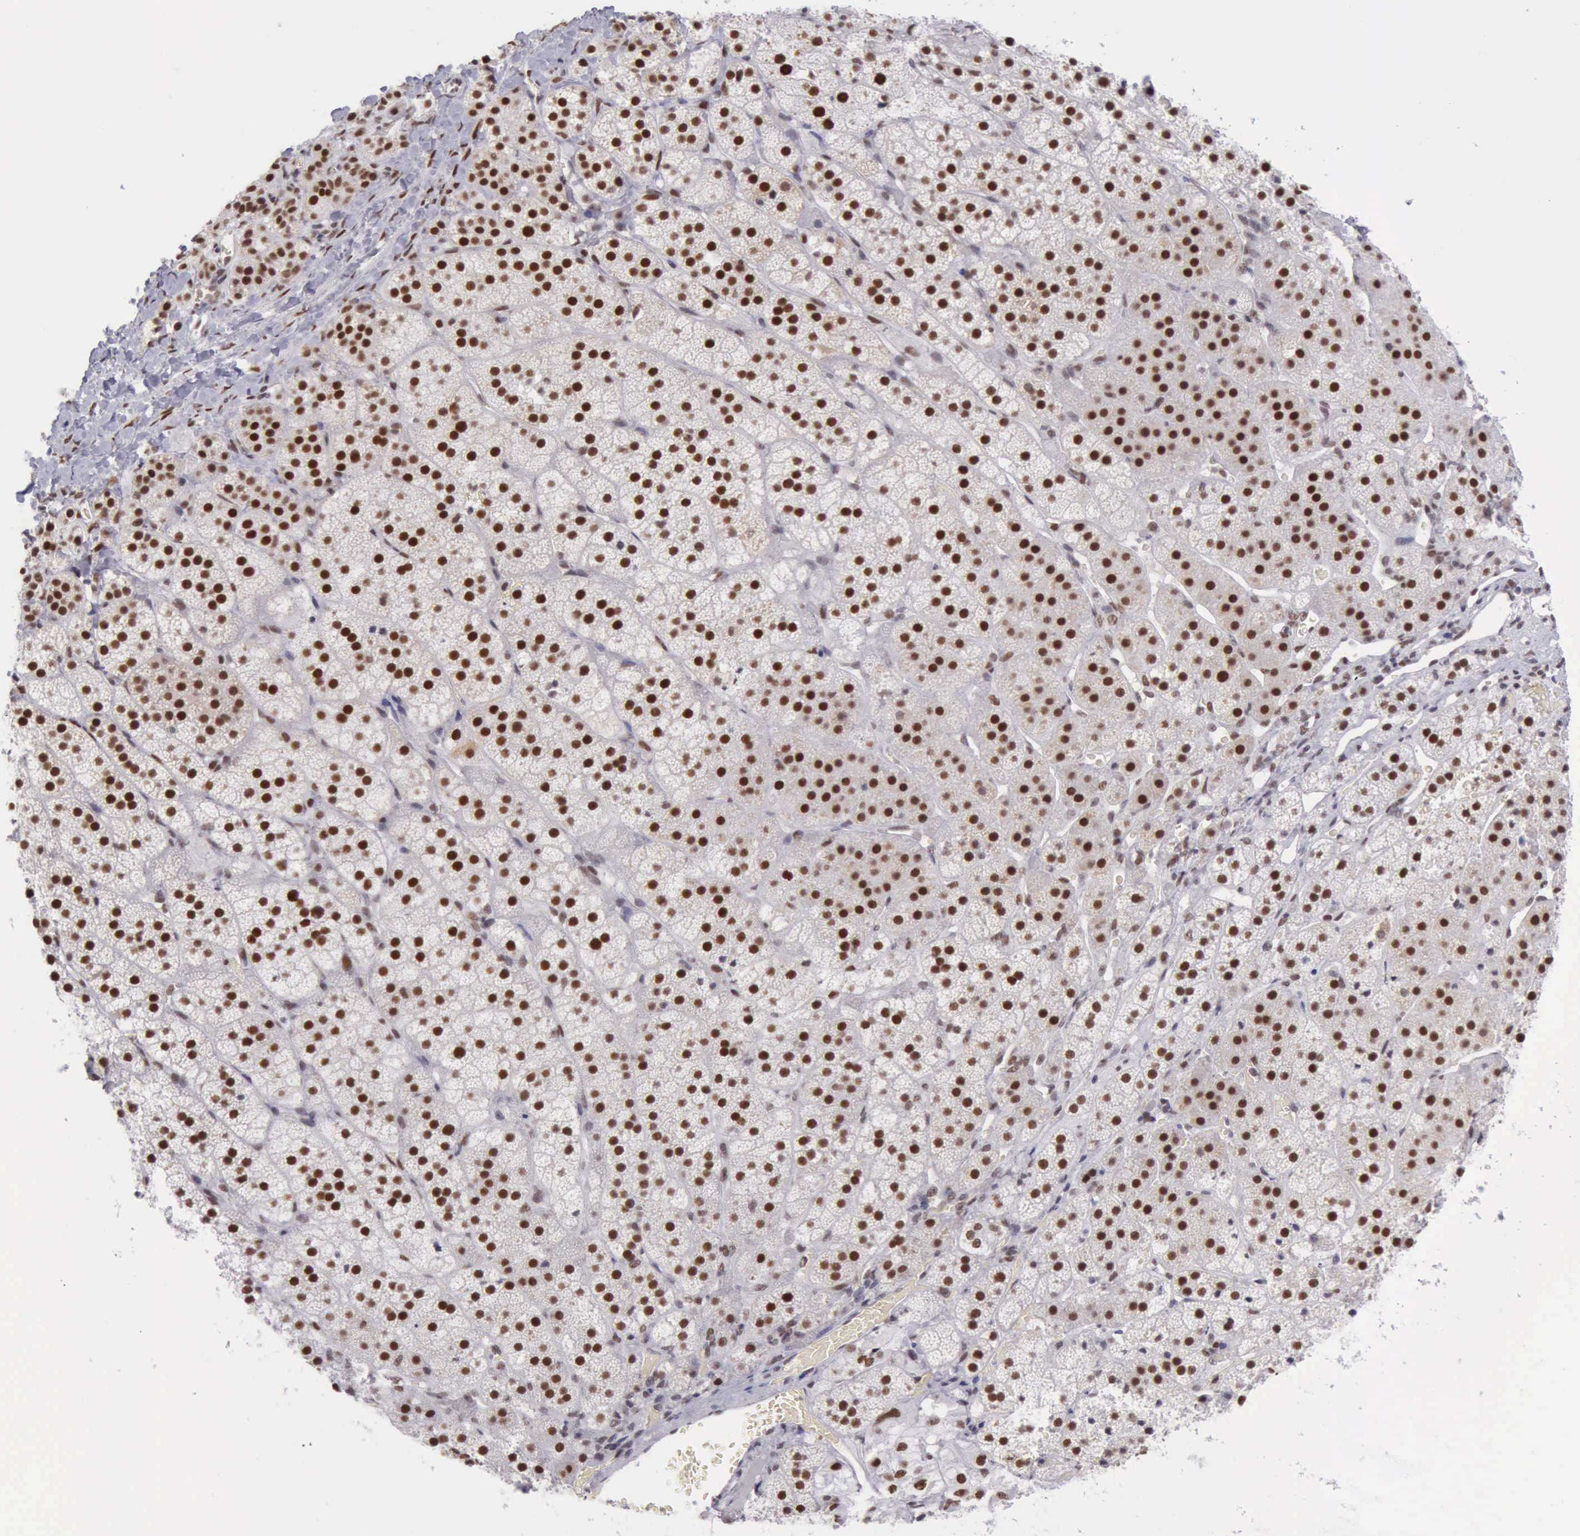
{"staining": {"intensity": "moderate", "quantity": ">75%", "location": "nuclear"}, "tissue": "adrenal gland", "cell_type": "Glandular cells", "image_type": "normal", "snomed": [{"axis": "morphology", "description": "Normal tissue, NOS"}, {"axis": "topography", "description": "Adrenal gland"}], "caption": "Moderate nuclear positivity is identified in approximately >75% of glandular cells in benign adrenal gland. The staining was performed using DAB (3,3'-diaminobenzidine), with brown indicating positive protein expression. Nuclei are stained blue with hematoxylin.", "gene": "ERCC4", "patient": {"sex": "female", "age": 44}}